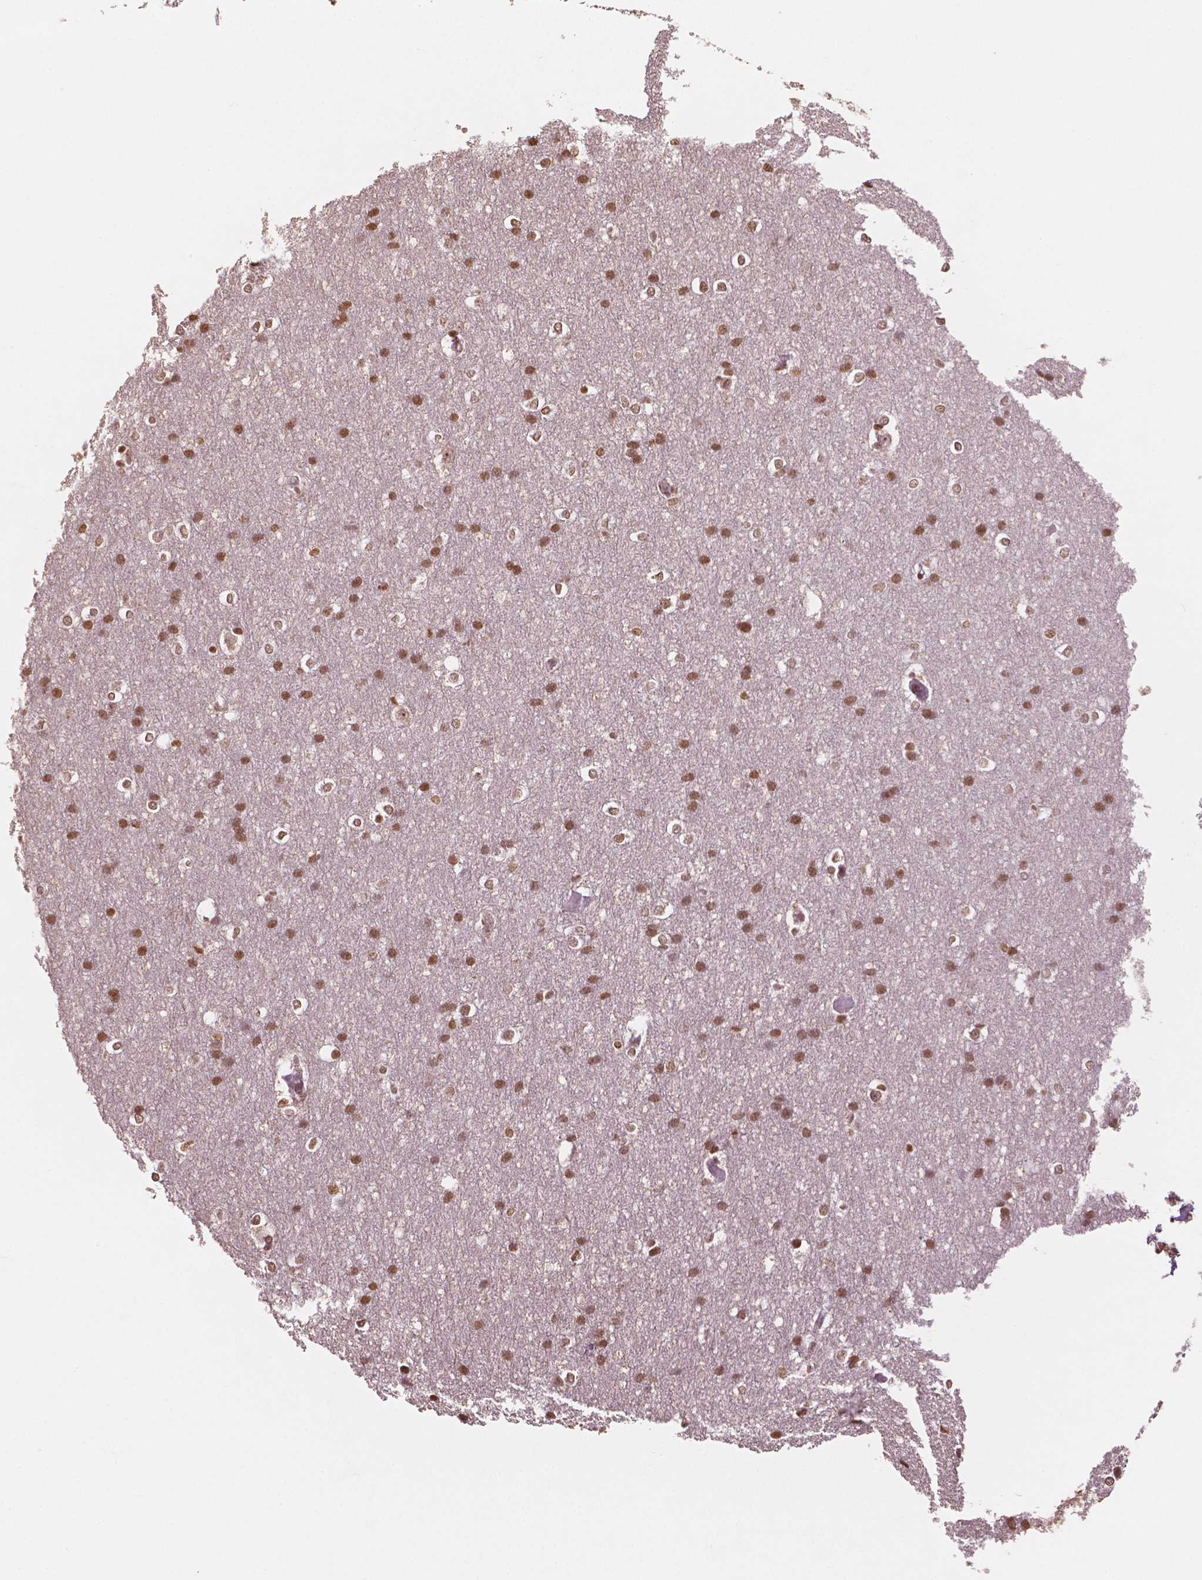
{"staining": {"intensity": "weak", "quantity": ">75%", "location": "nuclear"}, "tissue": "cerebral cortex", "cell_type": "Endothelial cells", "image_type": "normal", "snomed": [{"axis": "morphology", "description": "Normal tissue, NOS"}, {"axis": "topography", "description": "Cerebral cortex"}], "caption": "Brown immunohistochemical staining in unremarkable human cerebral cortex displays weak nuclear staining in about >75% of endothelial cells. (Brightfield microscopy of DAB IHC at high magnification).", "gene": "DEK", "patient": {"sex": "male", "age": 37}}